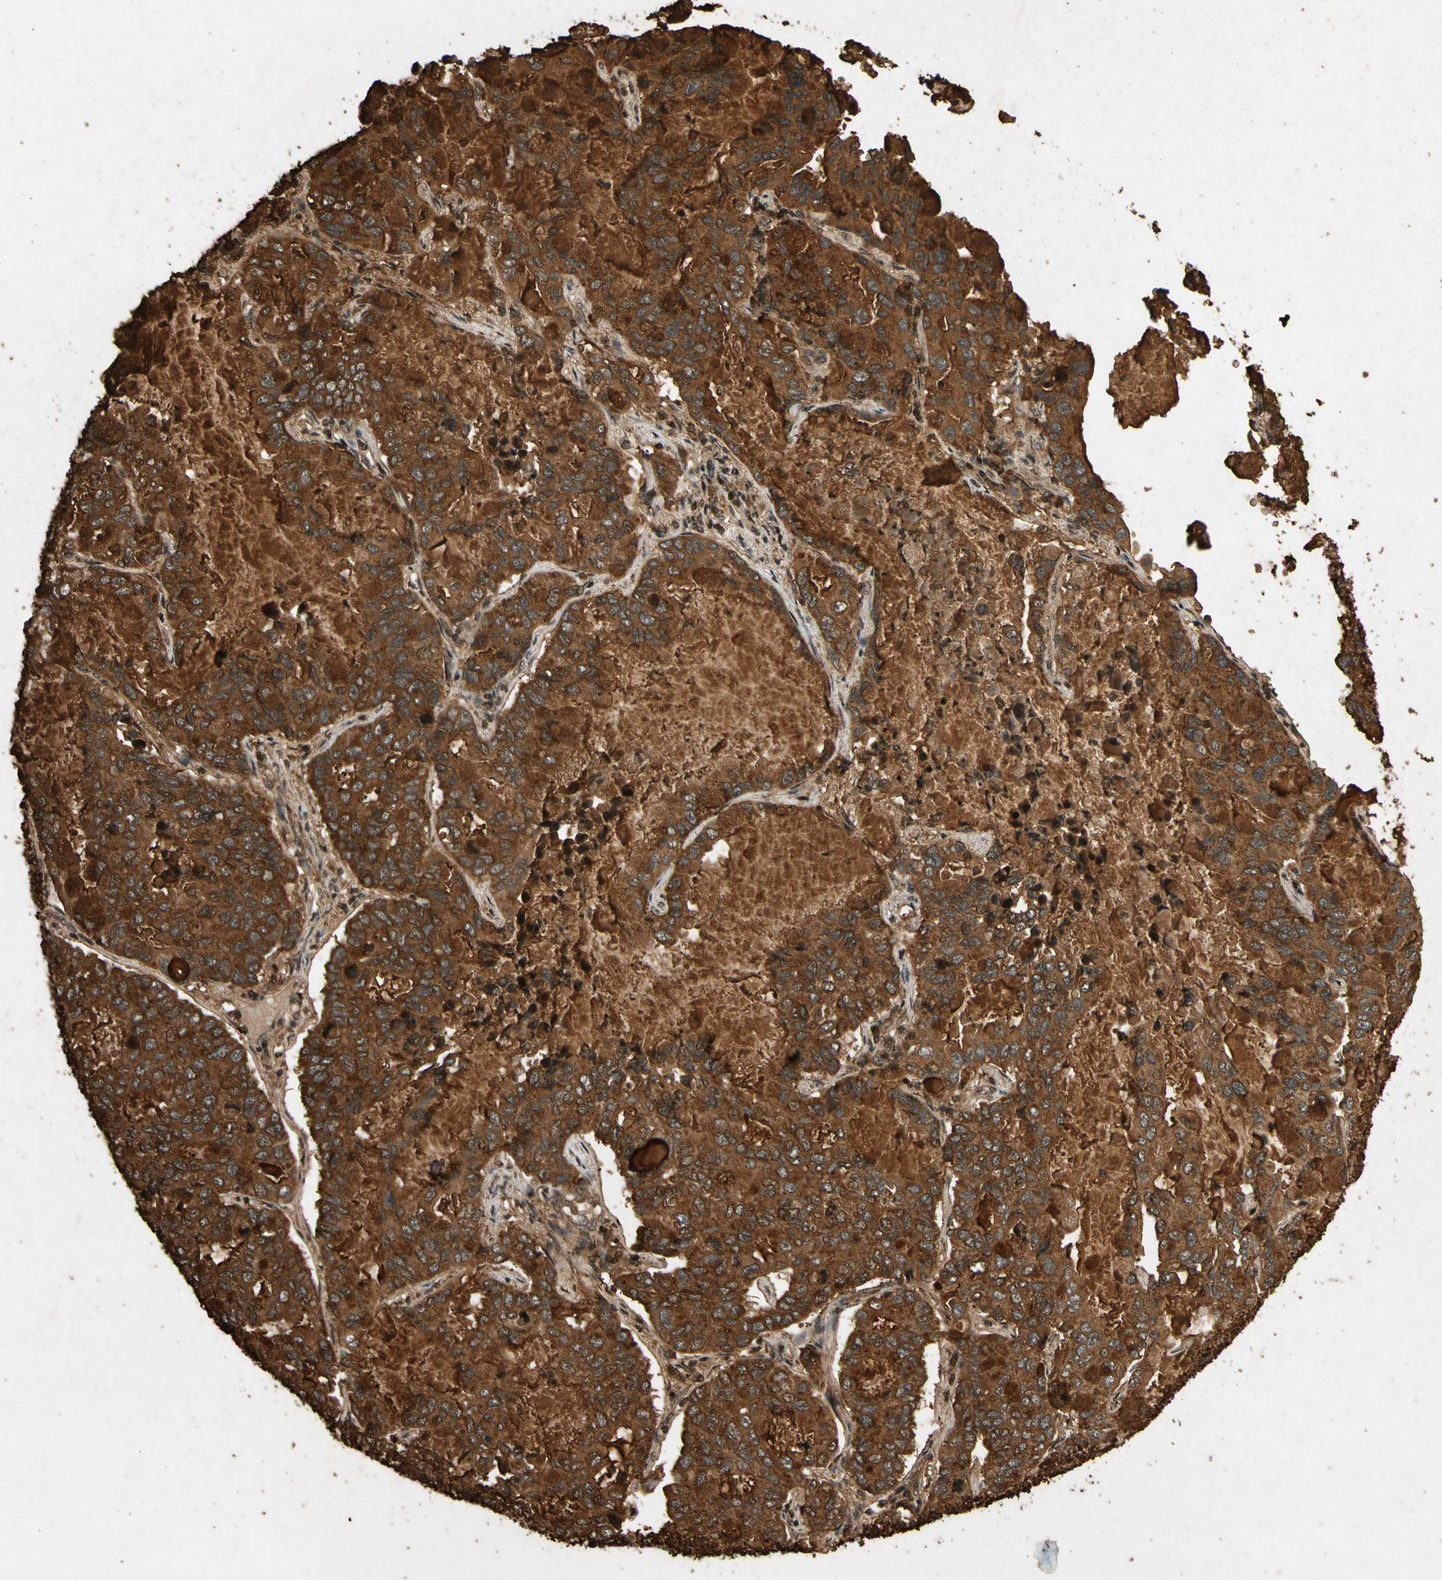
{"staining": {"intensity": "strong", "quantity": ">75%", "location": "cytoplasmic/membranous"}, "tissue": "lung cancer", "cell_type": "Tumor cells", "image_type": "cancer", "snomed": [{"axis": "morphology", "description": "Adenocarcinoma, NOS"}, {"axis": "topography", "description": "Lung"}], "caption": "The photomicrograph demonstrates immunohistochemical staining of lung cancer. There is strong cytoplasmic/membranous staining is appreciated in approximately >75% of tumor cells.", "gene": "TXN2", "patient": {"sex": "male", "age": 64}}